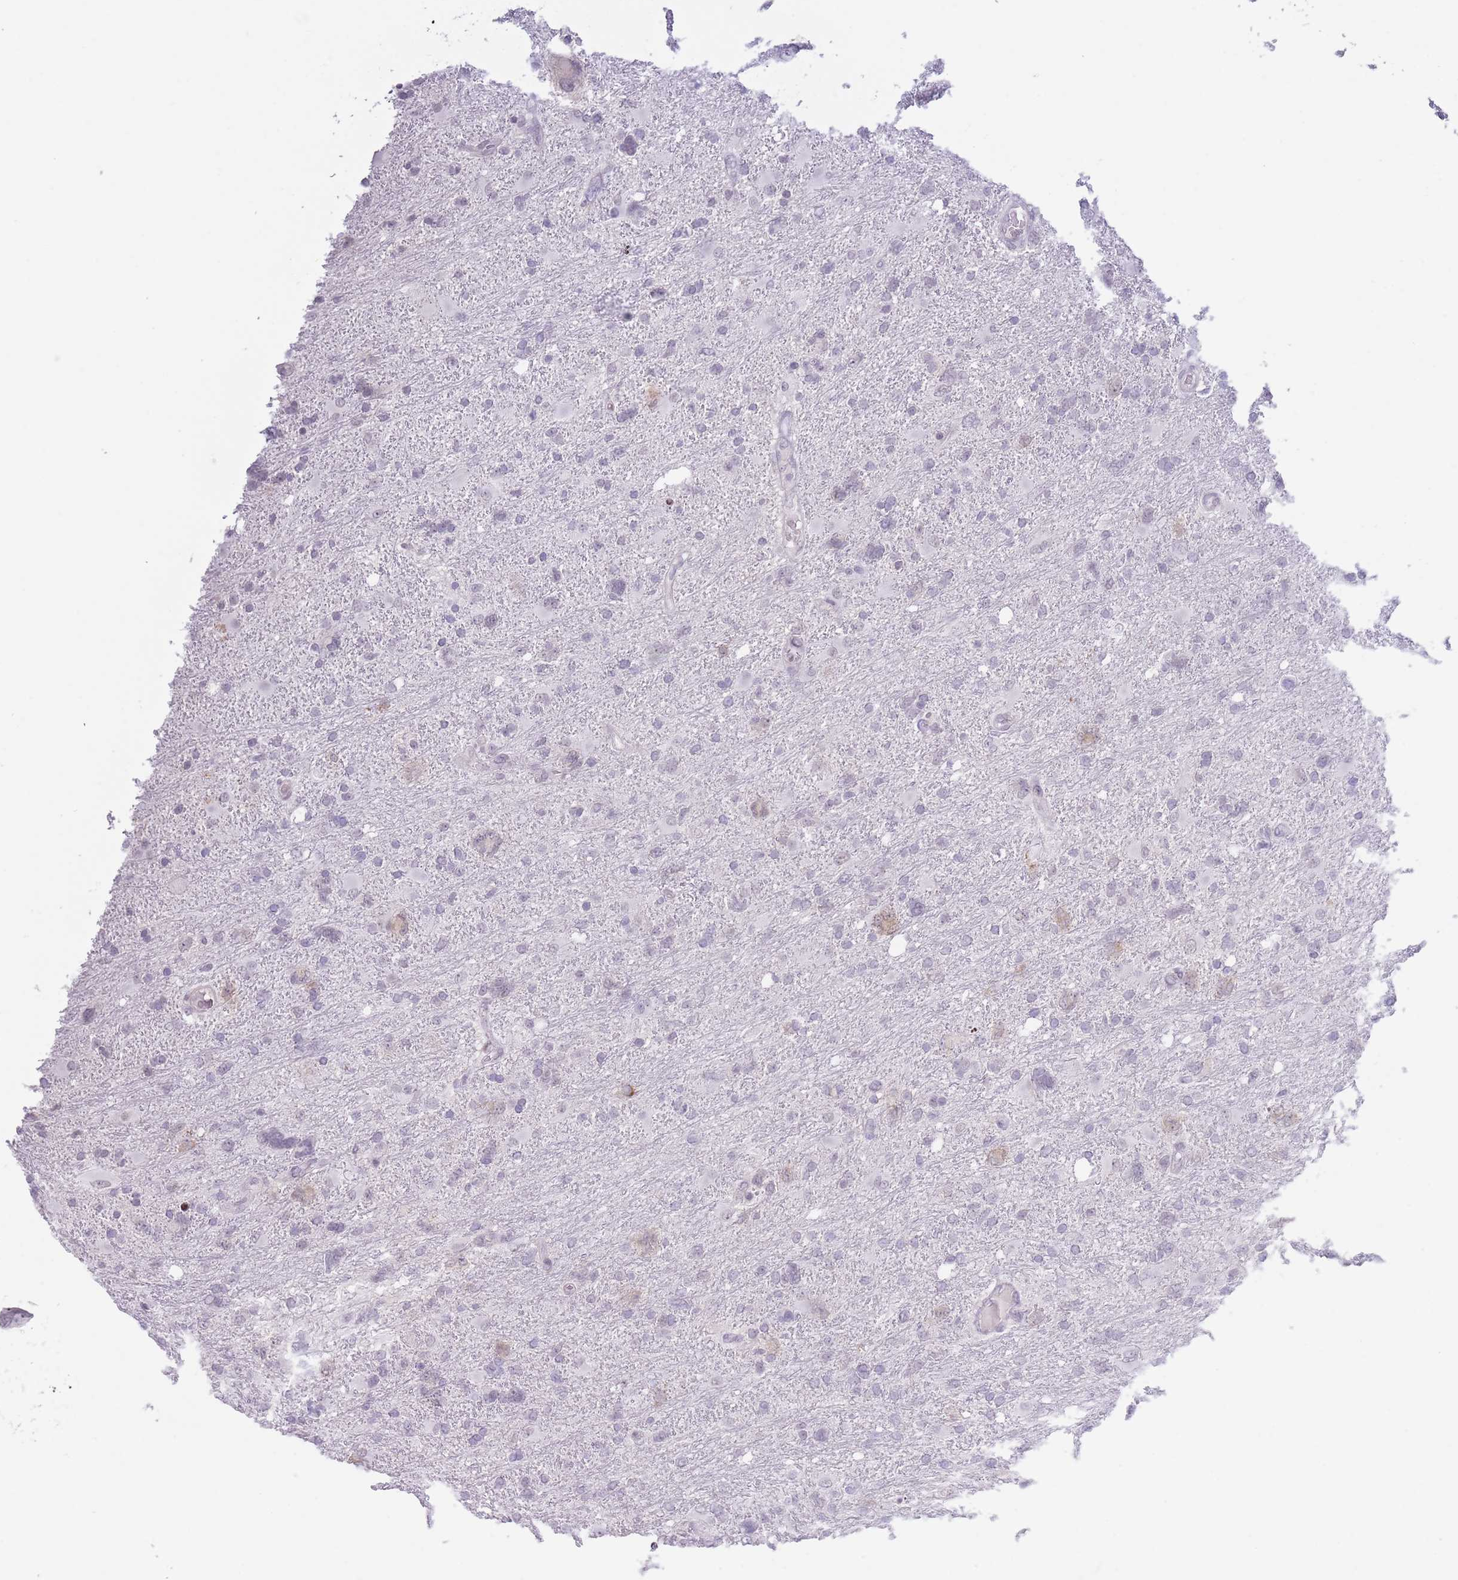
{"staining": {"intensity": "negative", "quantity": "none", "location": "none"}, "tissue": "glioma", "cell_type": "Tumor cells", "image_type": "cancer", "snomed": [{"axis": "morphology", "description": "Glioma, malignant, High grade"}, {"axis": "topography", "description": "Brain"}], "caption": "The histopathology image shows no significant expression in tumor cells of malignant glioma (high-grade). (Brightfield microscopy of DAB (3,3'-diaminobenzidine) immunohistochemistry at high magnification).", "gene": "MFSD10", "patient": {"sex": "male", "age": 61}}